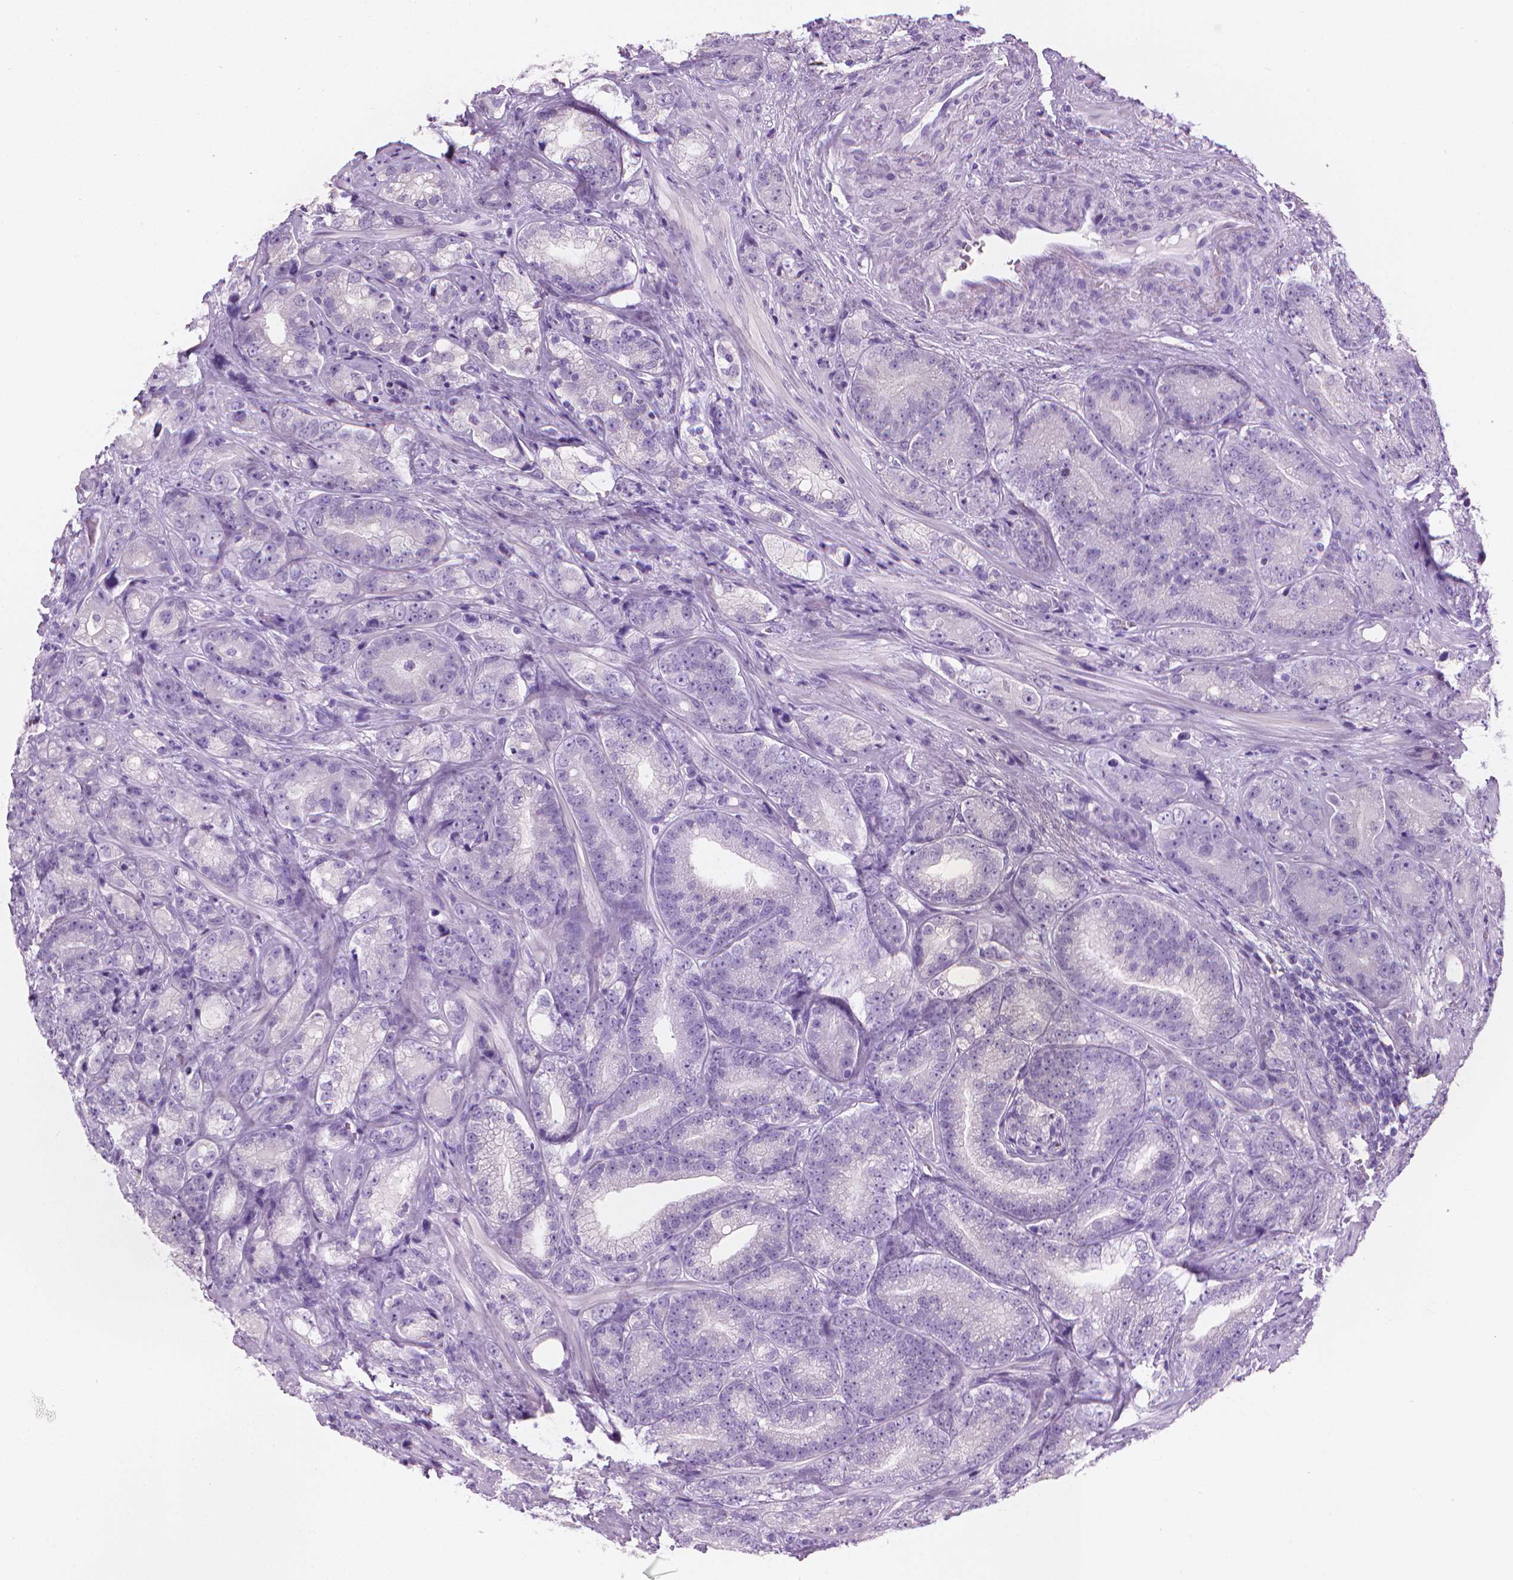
{"staining": {"intensity": "negative", "quantity": "none", "location": "none"}, "tissue": "prostate cancer", "cell_type": "Tumor cells", "image_type": "cancer", "snomed": [{"axis": "morphology", "description": "Adenocarcinoma, NOS"}, {"axis": "topography", "description": "Prostate"}], "caption": "Immunohistochemical staining of human prostate adenocarcinoma shows no significant expression in tumor cells.", "gene": "TTC29", "patient": {"sex": "male", "age": 63}}